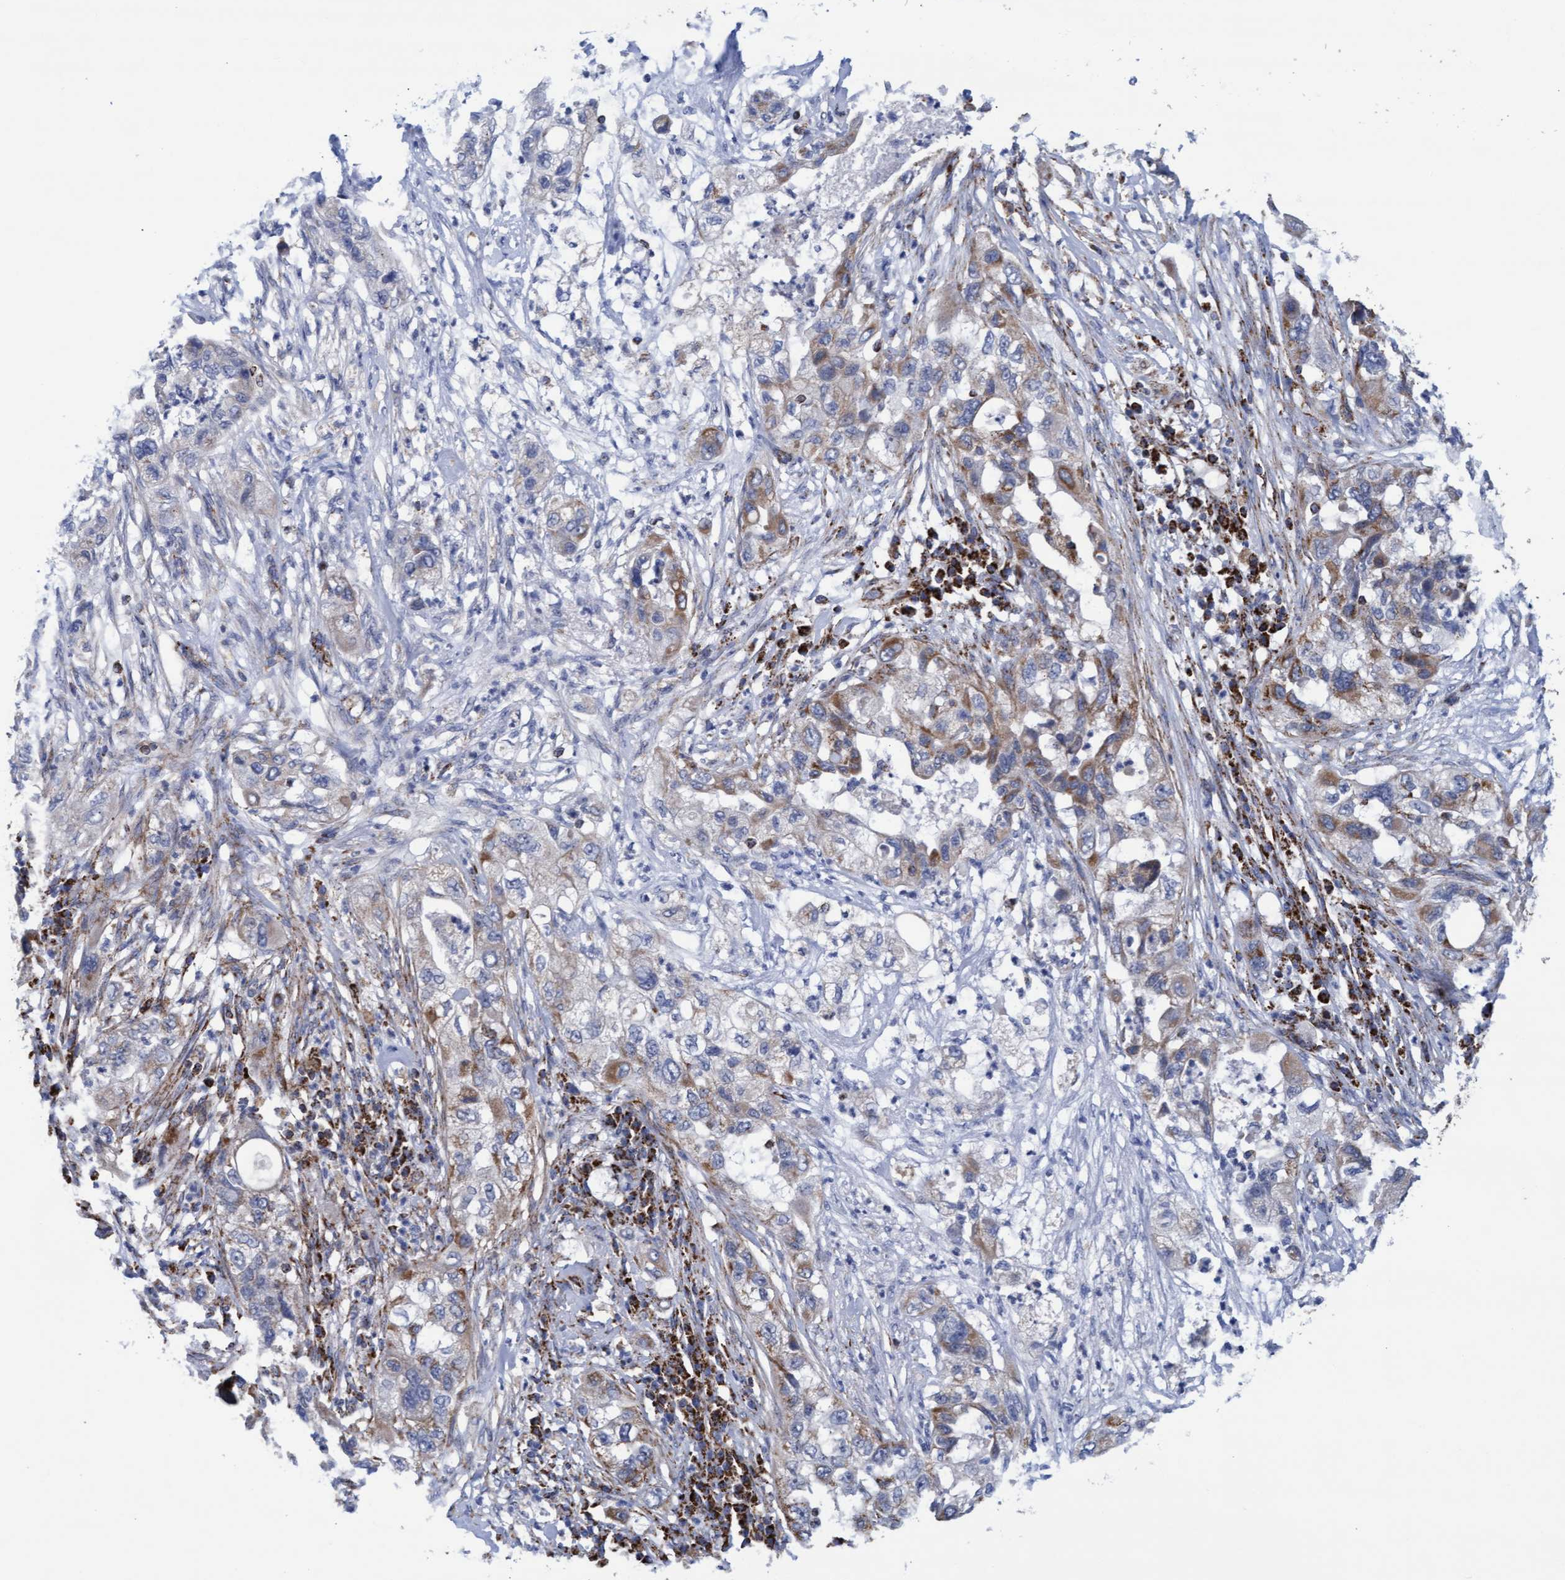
{"staining": {"intensity": "moderate", "quantity": ">75%", "location": "cytoplasmic/membranous"}, "tissue": "pancreatic cancer", "cell_type": "Tumor cells", "image_type": "cancer", "snomed": [{"axis": "morphology", "description": "Adenocarcinoma, NOS"}, {"axis": "topography", "description": "Pancreas"}], "caption": "Protein staining of pancreatic cancer tissue displays moderate cytoplasmic/membranous expression in approximately >75% of tumor cells.", "gene": "MRPL38", "patient": {"sex": "female", "age": 78}}